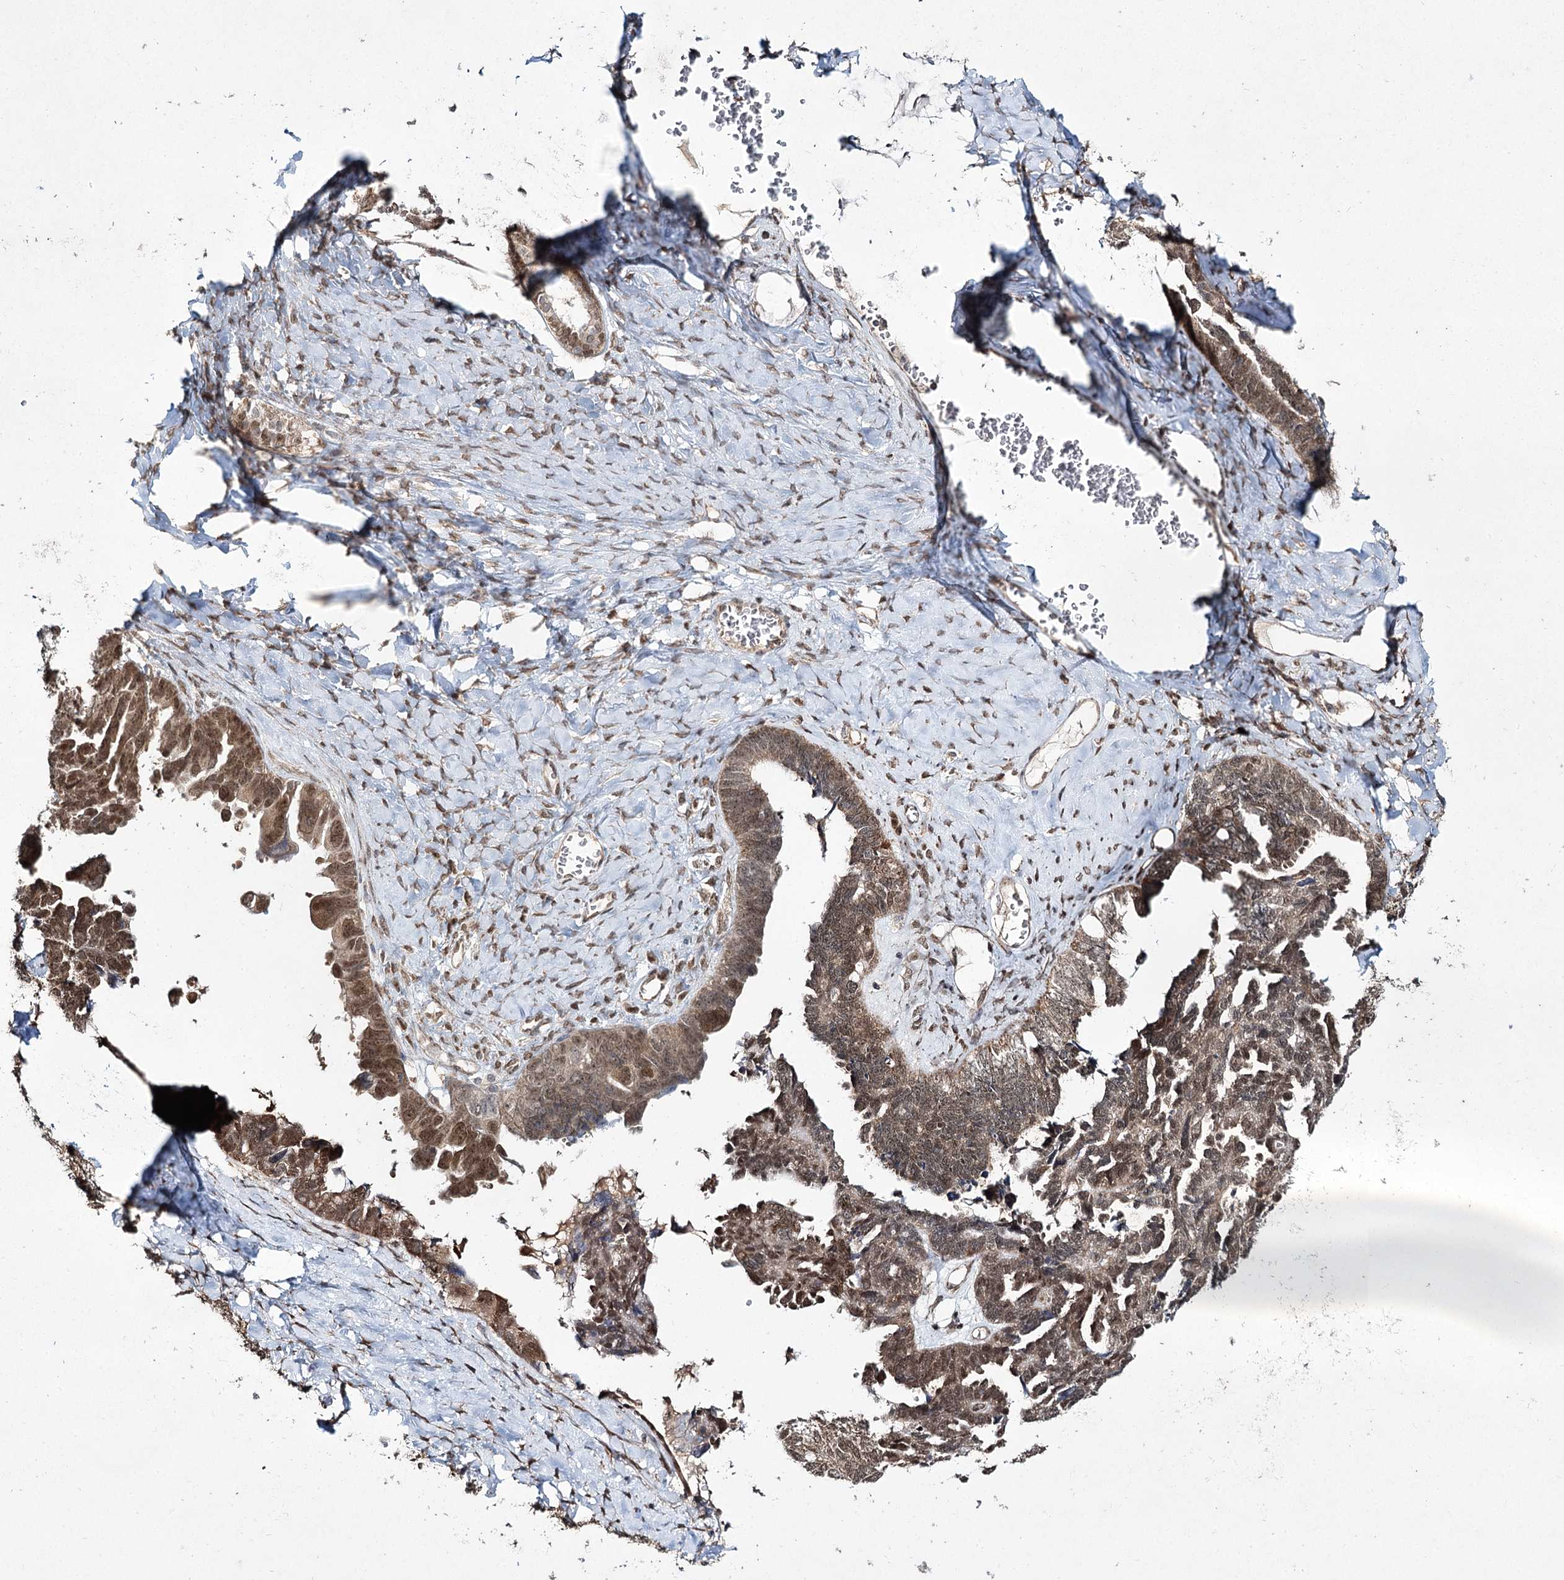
{"staining": {"intensity": "moderate", "quantity": ">75%", "location": "cytoplasmic/membranous,nuclear"}, "tissue": "ovarian cancer", "cell_type": "Tumor cells", "image_type": "cancer", "snomed": [{"axis": "morphology", "description": "Cystadenocarcinoma, serous, NOS"}, {"axis": "topography", "description": "Ovary"}], "caption": "This photomicrograph reveals immunohistochemistry (IHC) staining of human ovarian serous cystadenocarcinoma, with medium moderate cytoplasmic/membranous and nuclear expression in approximately >75% of tumor cells.", "gene": "TRNT1", "patient": {"sex": "female", "age": 79}}